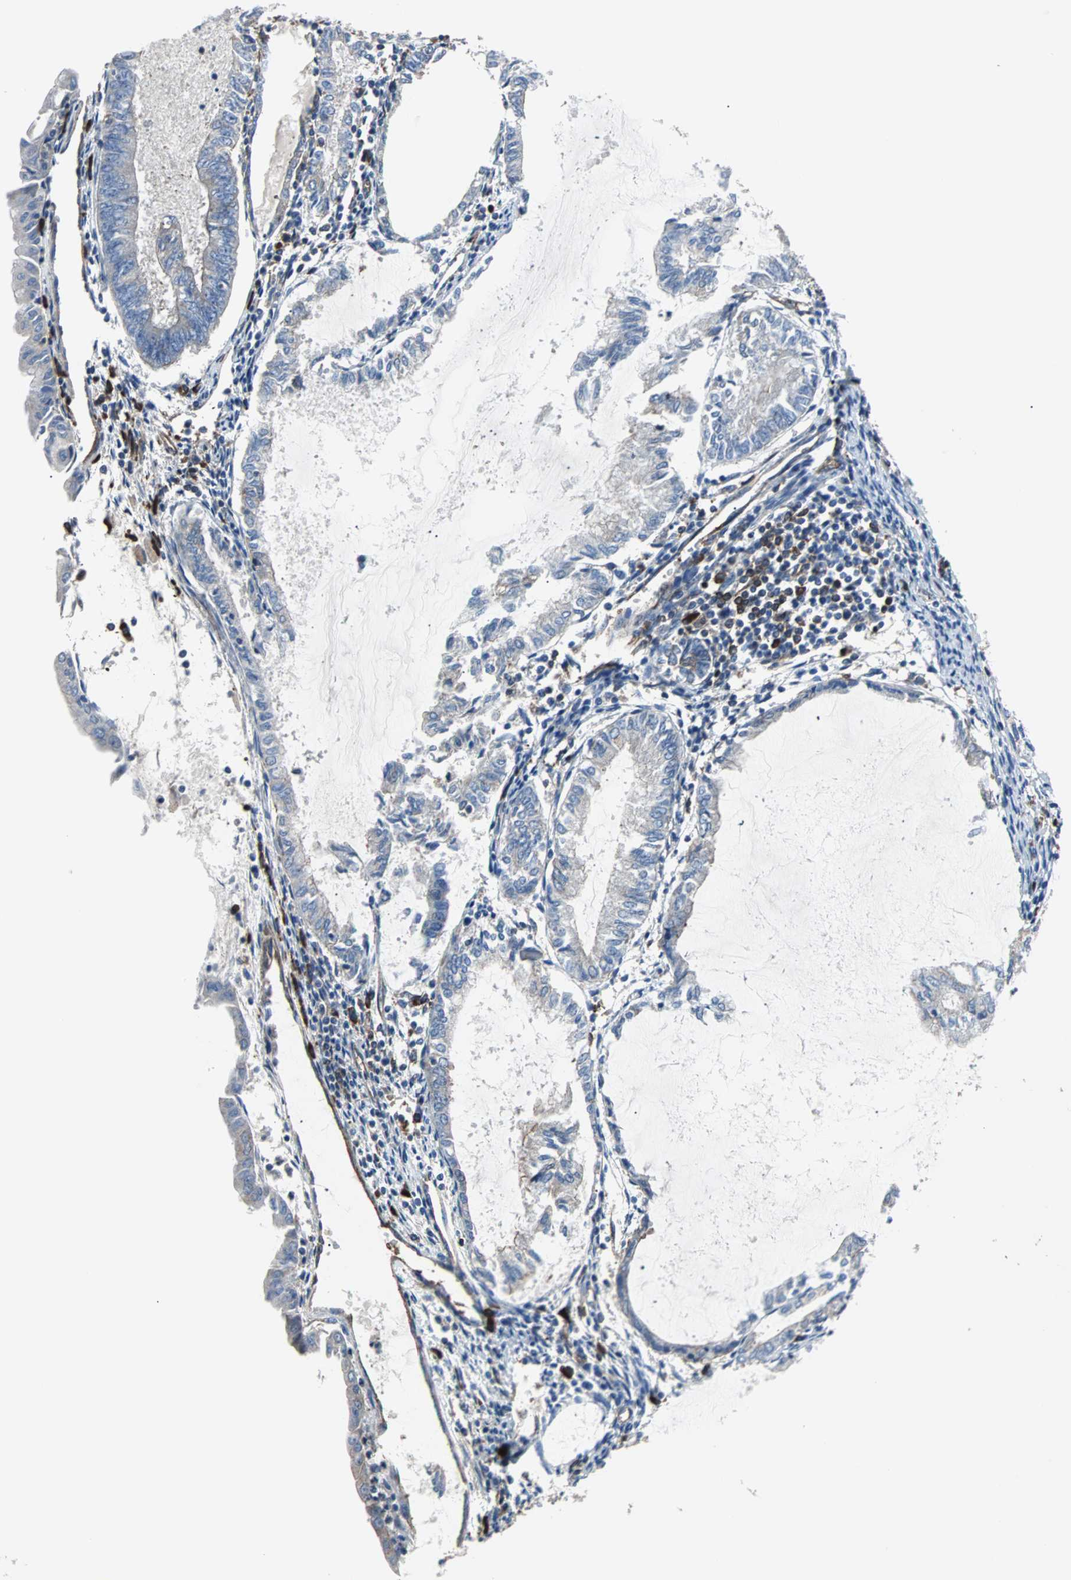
{"staining": {"intensity": "weak", "quantity": ">75%", "location": "cytoplasmic/membranous"}, "tissue": "endometrial cancer", "cell_type": "Tumor cells", "image_type": "cancer", "snomed": [{"axis": "morphology", "description": "Adenocarcinoma, NOS"}, {"axis": "topography", "description": "Endometrium"}], "caption": "Endometrial cancer was stained to show a protein in brown. There is low levels of weak cytoplasmic/membranous staining in about >75% of tumor cells.", "gene": "PLCG2", "patient": {"sex": "female", "age": 86}}